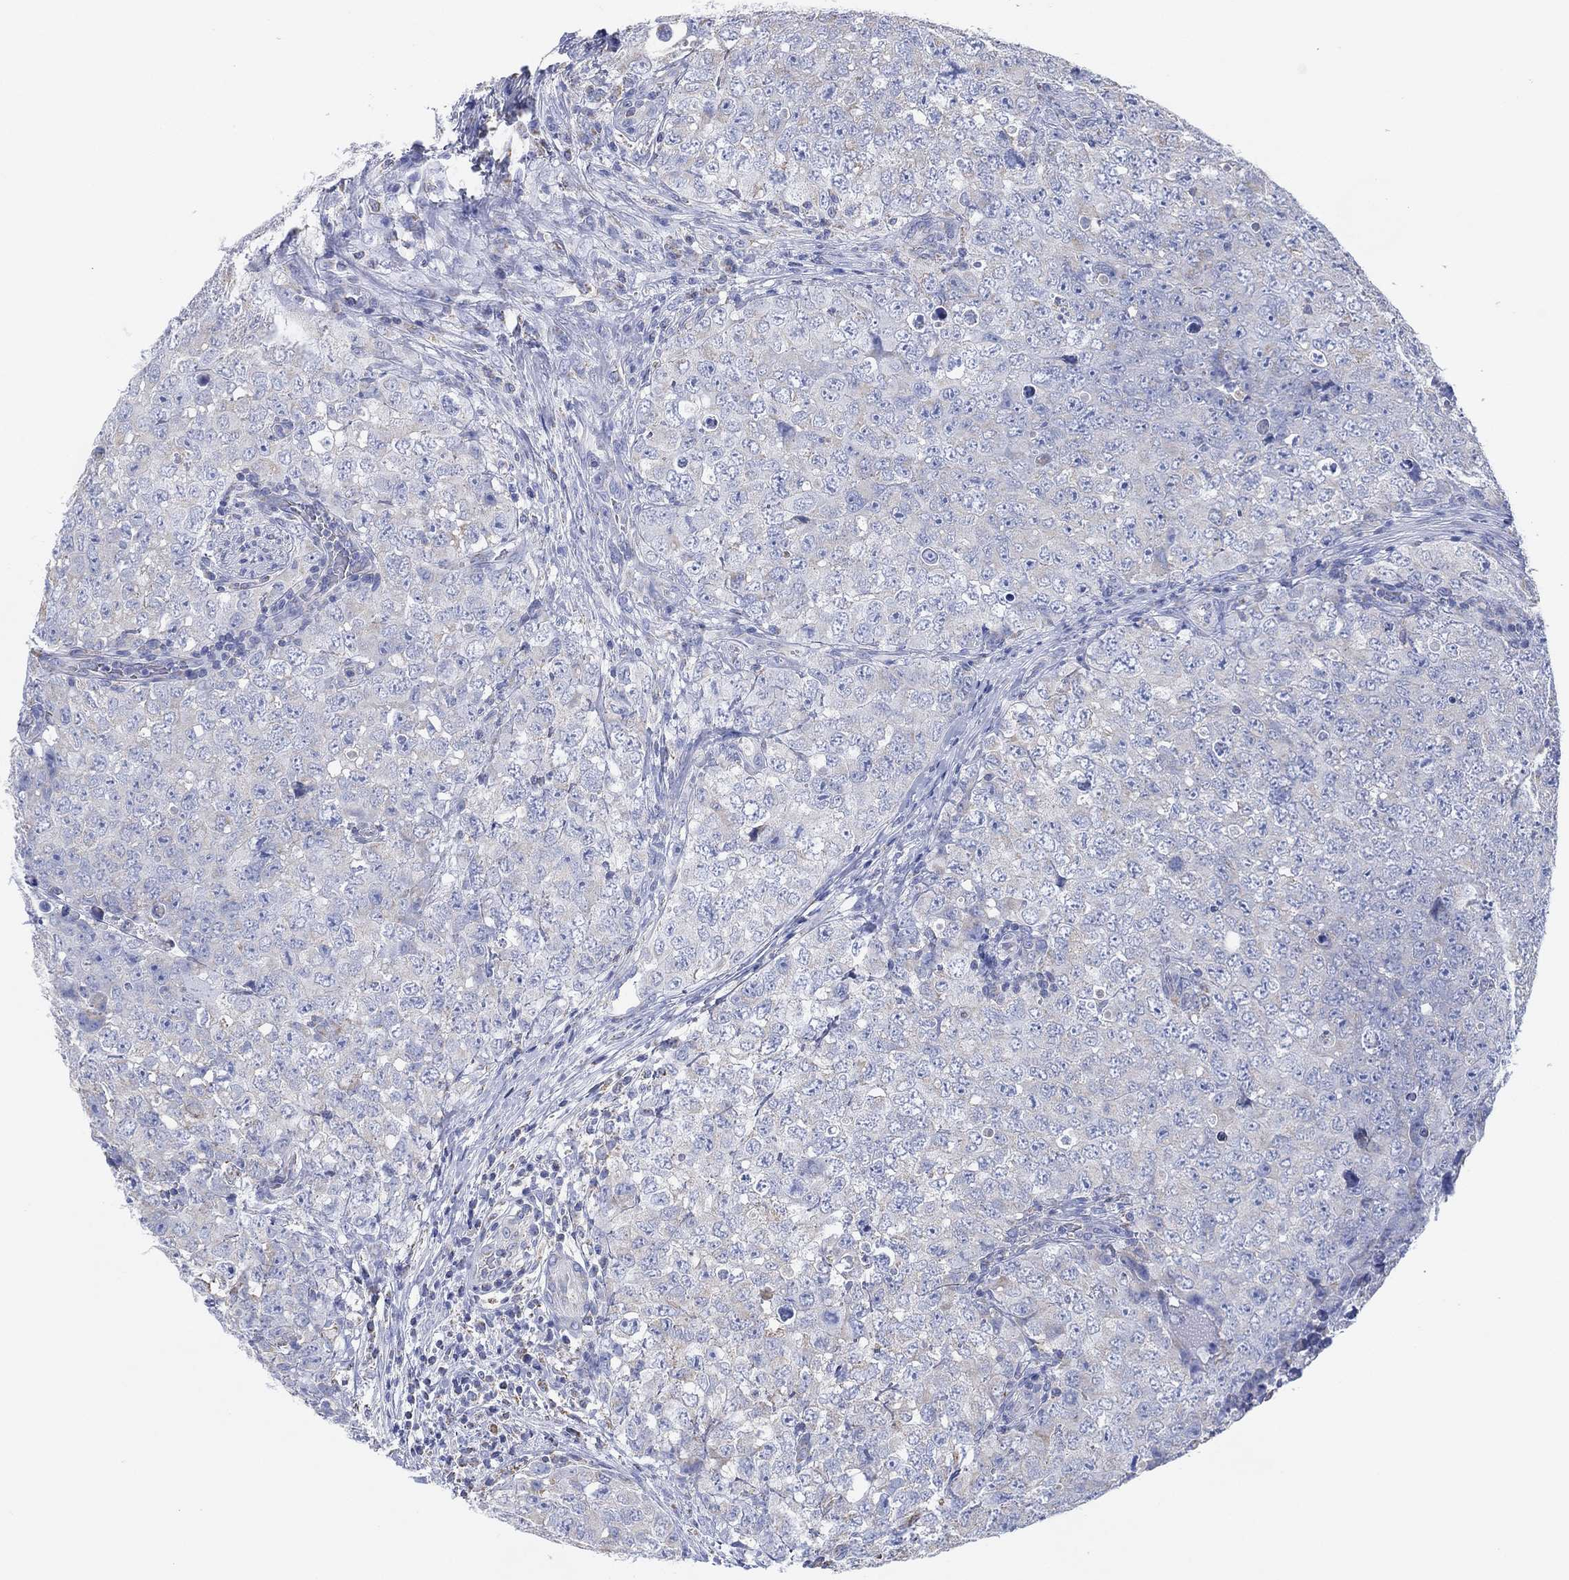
{"staining": {"intensity": "negative", "quantity": "none", "location": "none"}, "tissue": "testis cancer", "cell_type": "Tumor cells", "image_type": "cancer", "snomed": [{"axis": "morphology", "description": "Seminoma, NOS"}, {"axis": "topography", "description": "Testis"}], "caption": "IHC of testis cancer (seminoma) shows no positivity in tumor cells. (Immunohistochemistry (ihc), brightfield microscopy, high magnification).", "gene": "CFTR", "patient": {"sex": "male", "age": 34}}